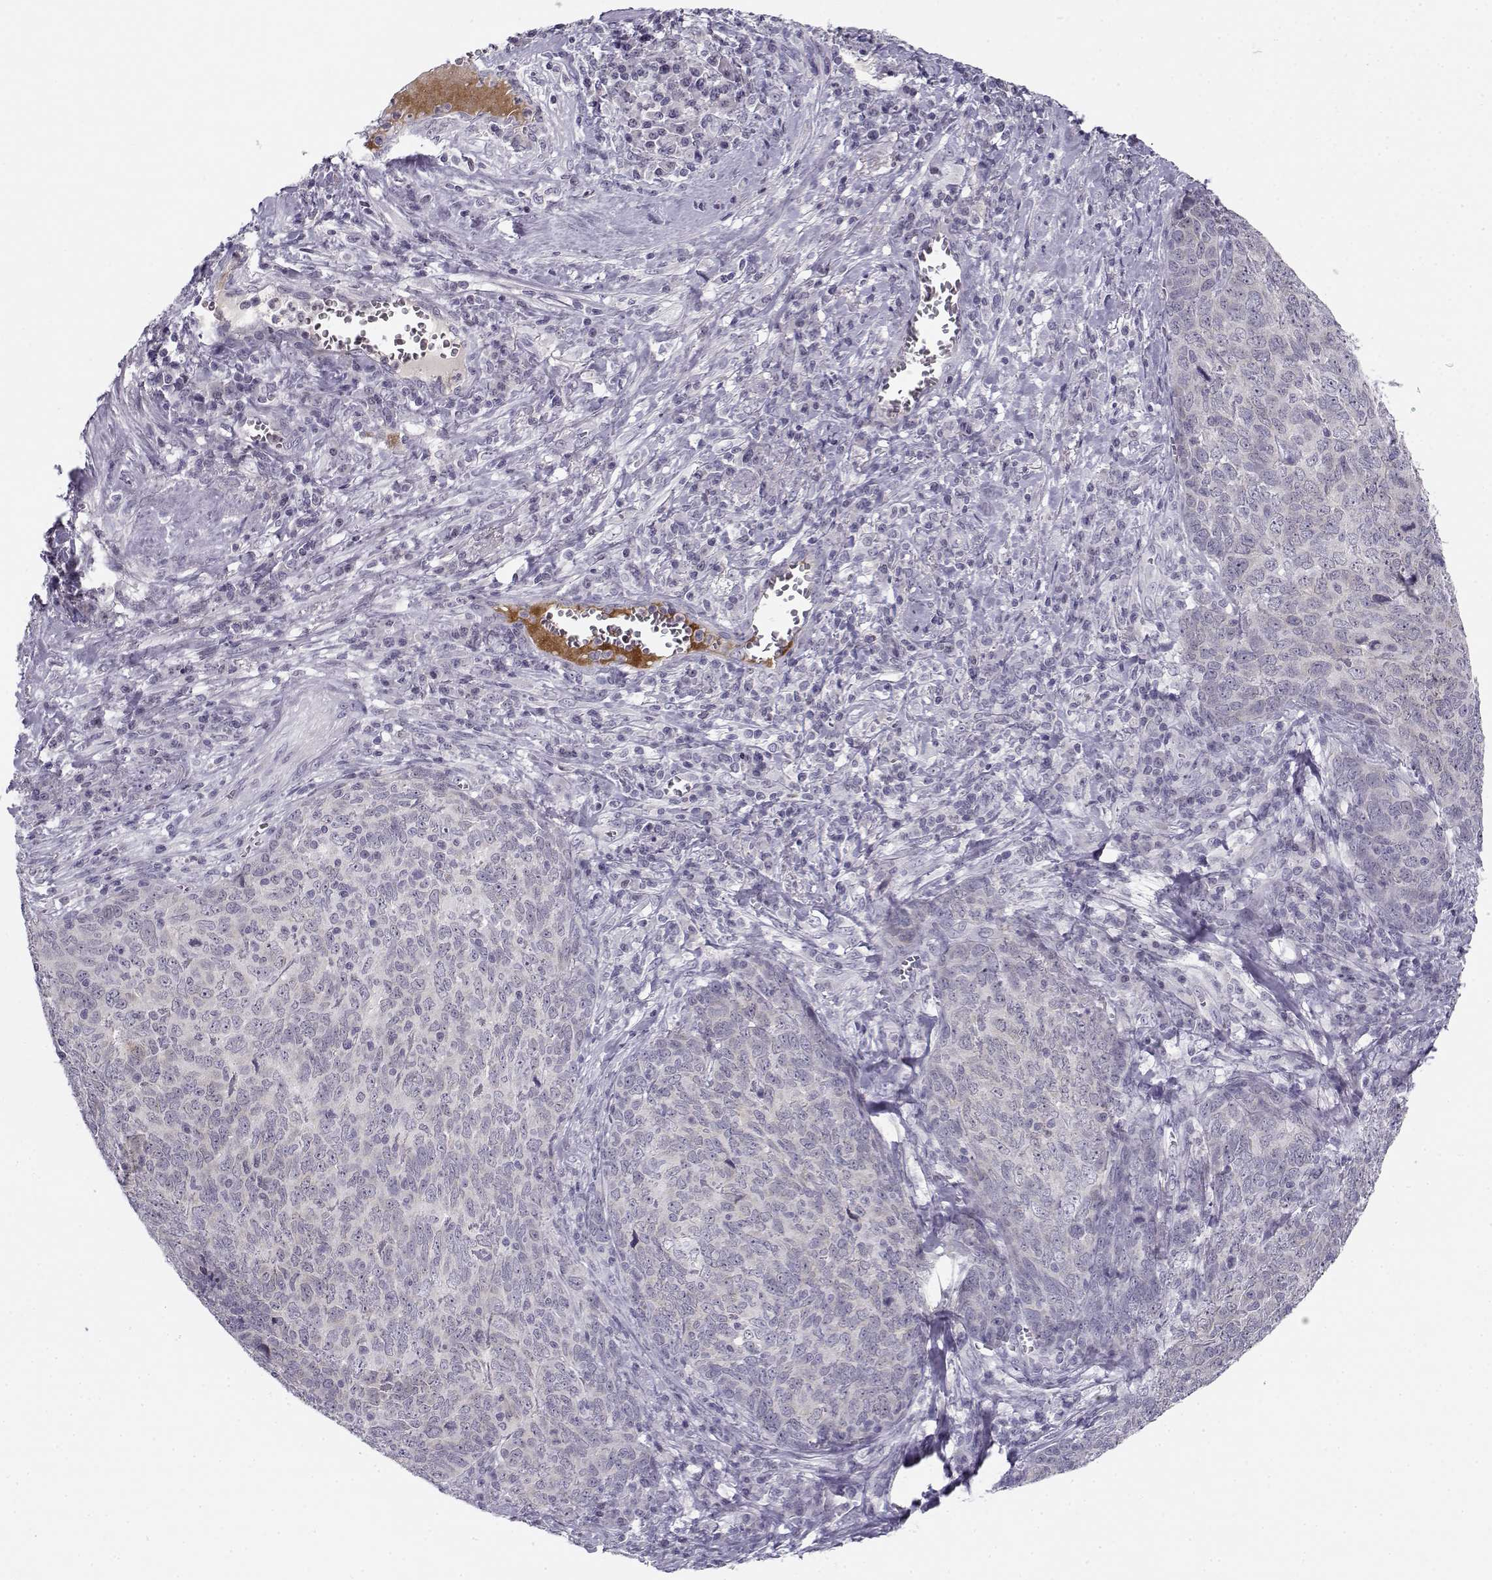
{"staining": {"intensity": "weak", "quantity": "<25%", "location": "cytoplasmic/membranous"}, "tissue": "skin cancer", "cell_type": "Tumor cells", "image_type": "cancer", "snomed": [{"axis": "morphology", "description": "Squamous cell carcinoma, NOS"}, {"axis": "topography", "description": "Skin"}, {"axis": "topography", "description": "Anal"}], "caption": "This is an immunohistochemistry histopathology image of squamous cell carcinoma (skin). There is no staining in tumor cells.", "gene": "DDX25", "patient": {"sex": "female", "age": 51}}